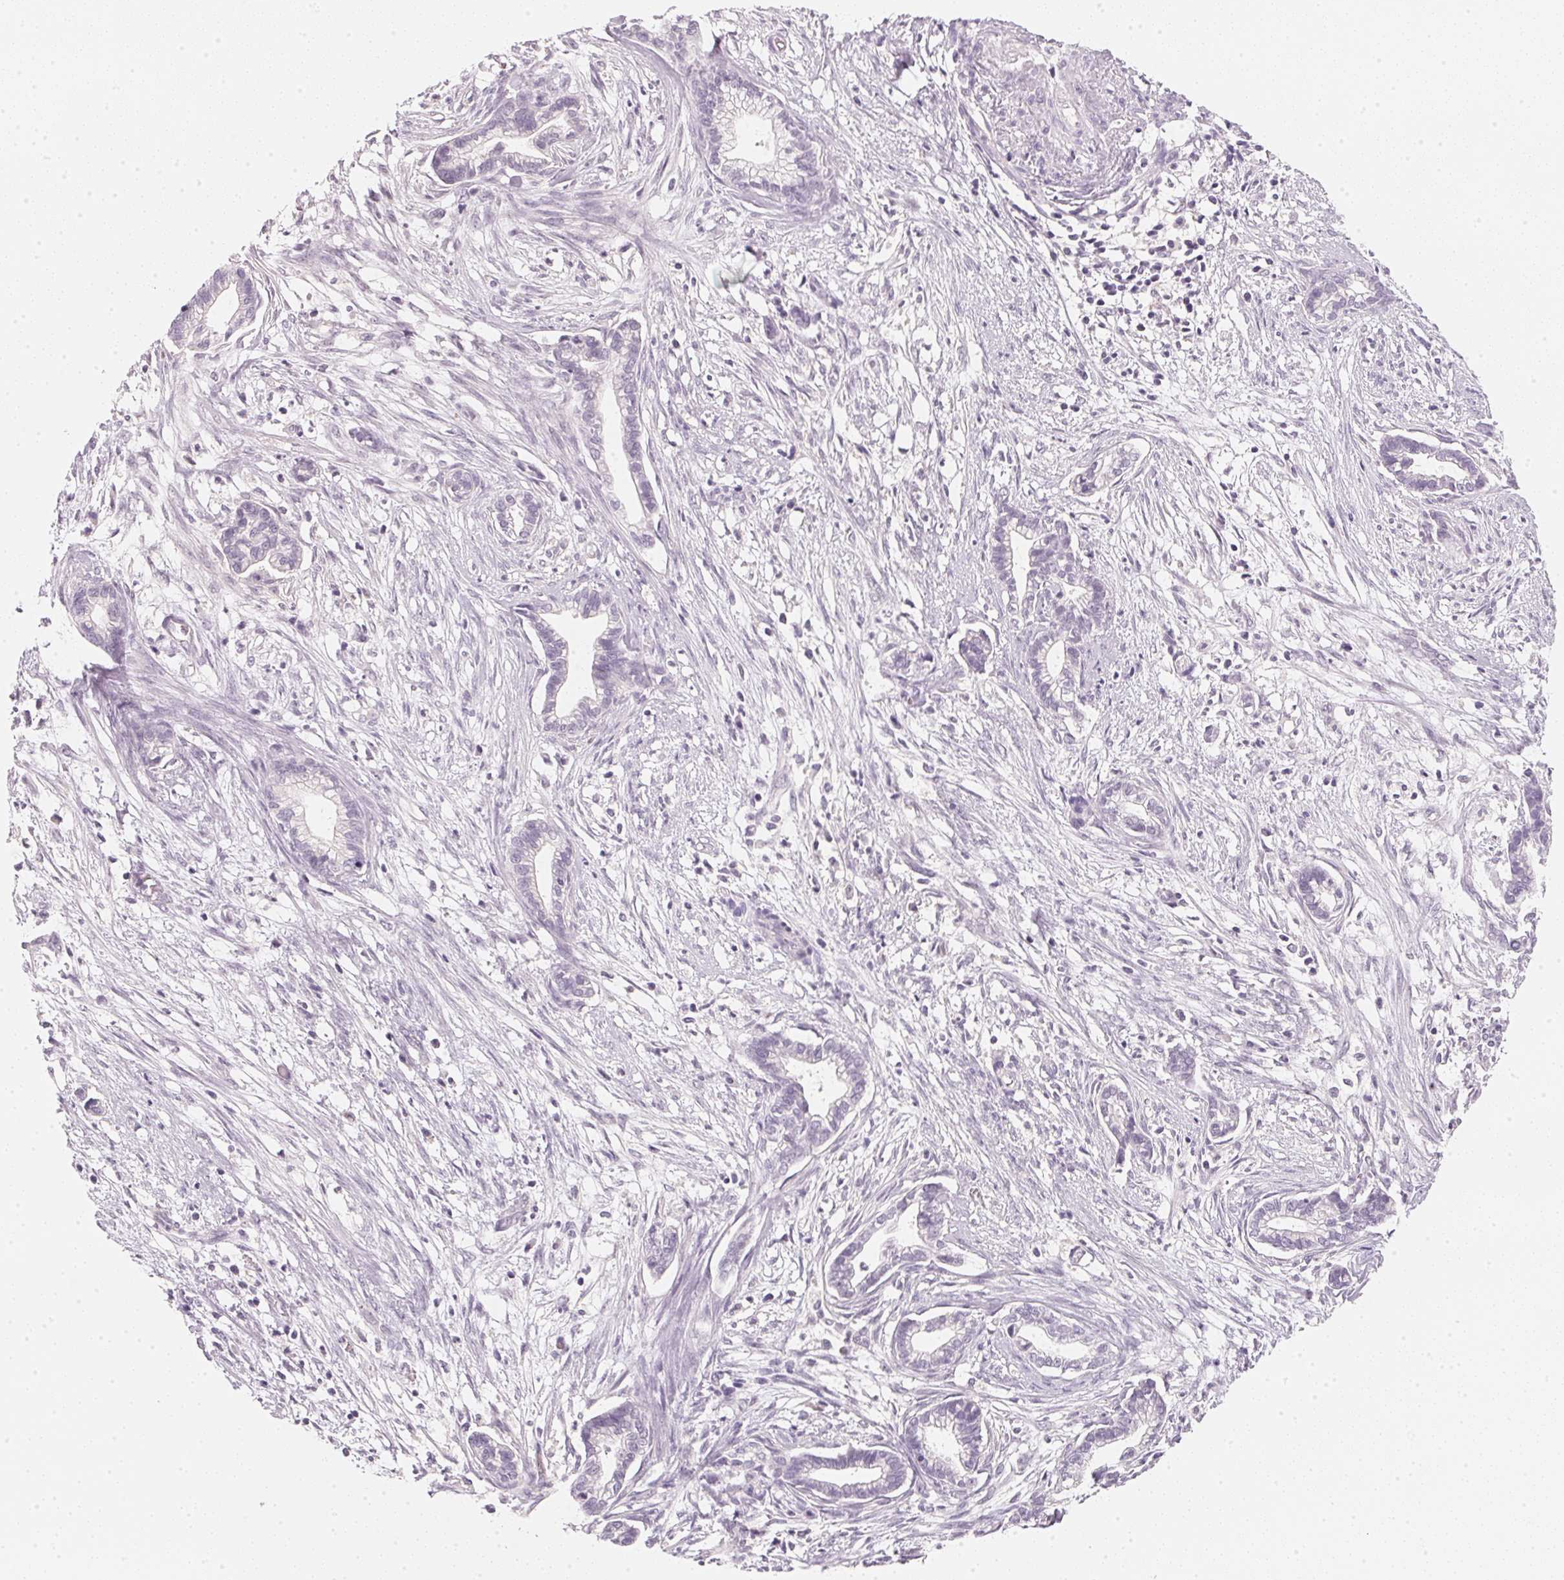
{"staining": {"intensity": "negative", "quantity": "none", "location": "none"}, "tissue": "cervical cancer", "cell_type": "Tumor cells", "image_type": "cancer", "snomed": [{"axis": "morphology", "description": "Adenocarcinoma, NOS"}, {"axis": "topography", "description": "Cervix"}], "caption": "This is an immunohistochemistry image of cervical cancer (adenocarcinoma). There is no positivity in tumor cells.", "gene": "CFAP276", "patient": {"sex": "female", "age": 62}}